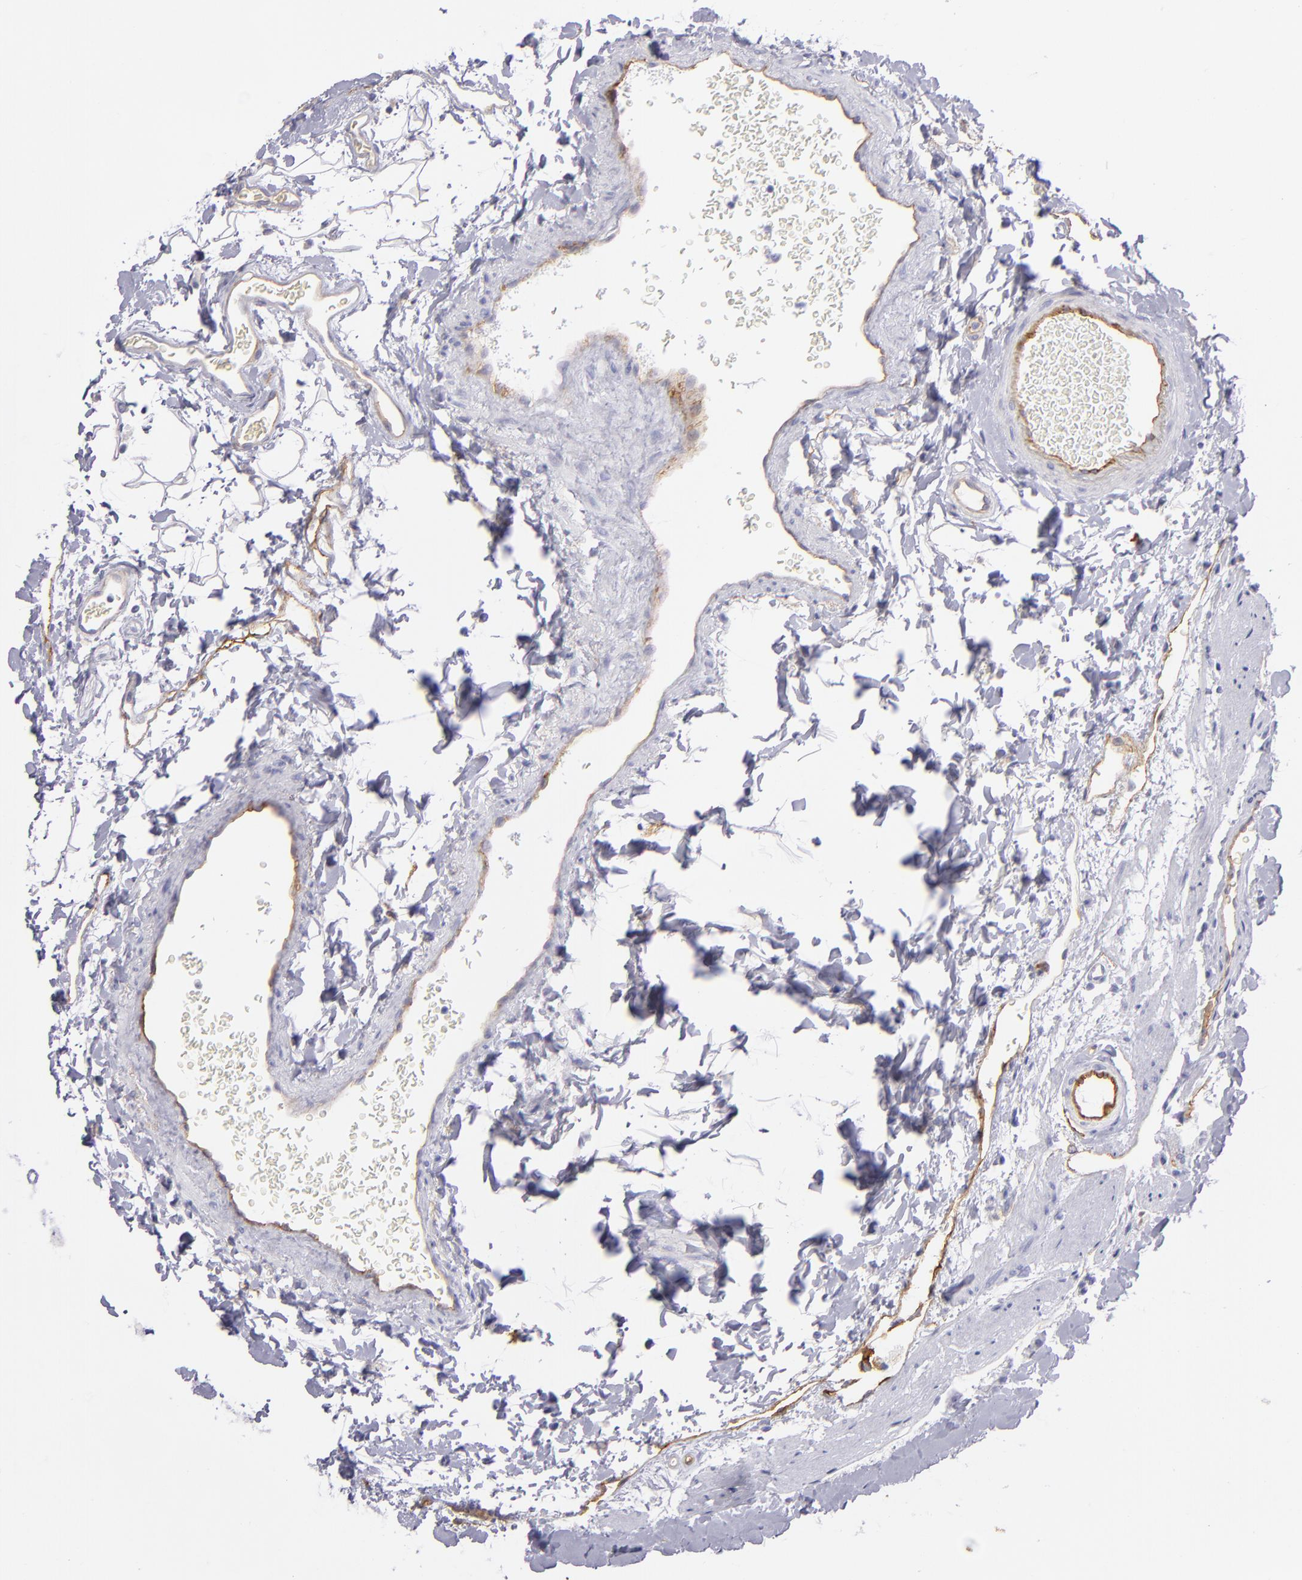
{"staining": {"intensity": "negative", "quantity": "none", "location": "none"}, "tissue": "stomach", "cell_type": "Glandular cells", "image_type": "normal", "snomed": [{"axis": "morphology", "description": "Normal tissue, NOS"}, {"axis": "topography", "description": "Stomach, upper"}, {"axis": "topography", "description": "Stomach"}], "caption": "There is no significant expression in glandular cells of stomach.", "gene": "THBD", "patient": {"sex": "male", "age": 76}}